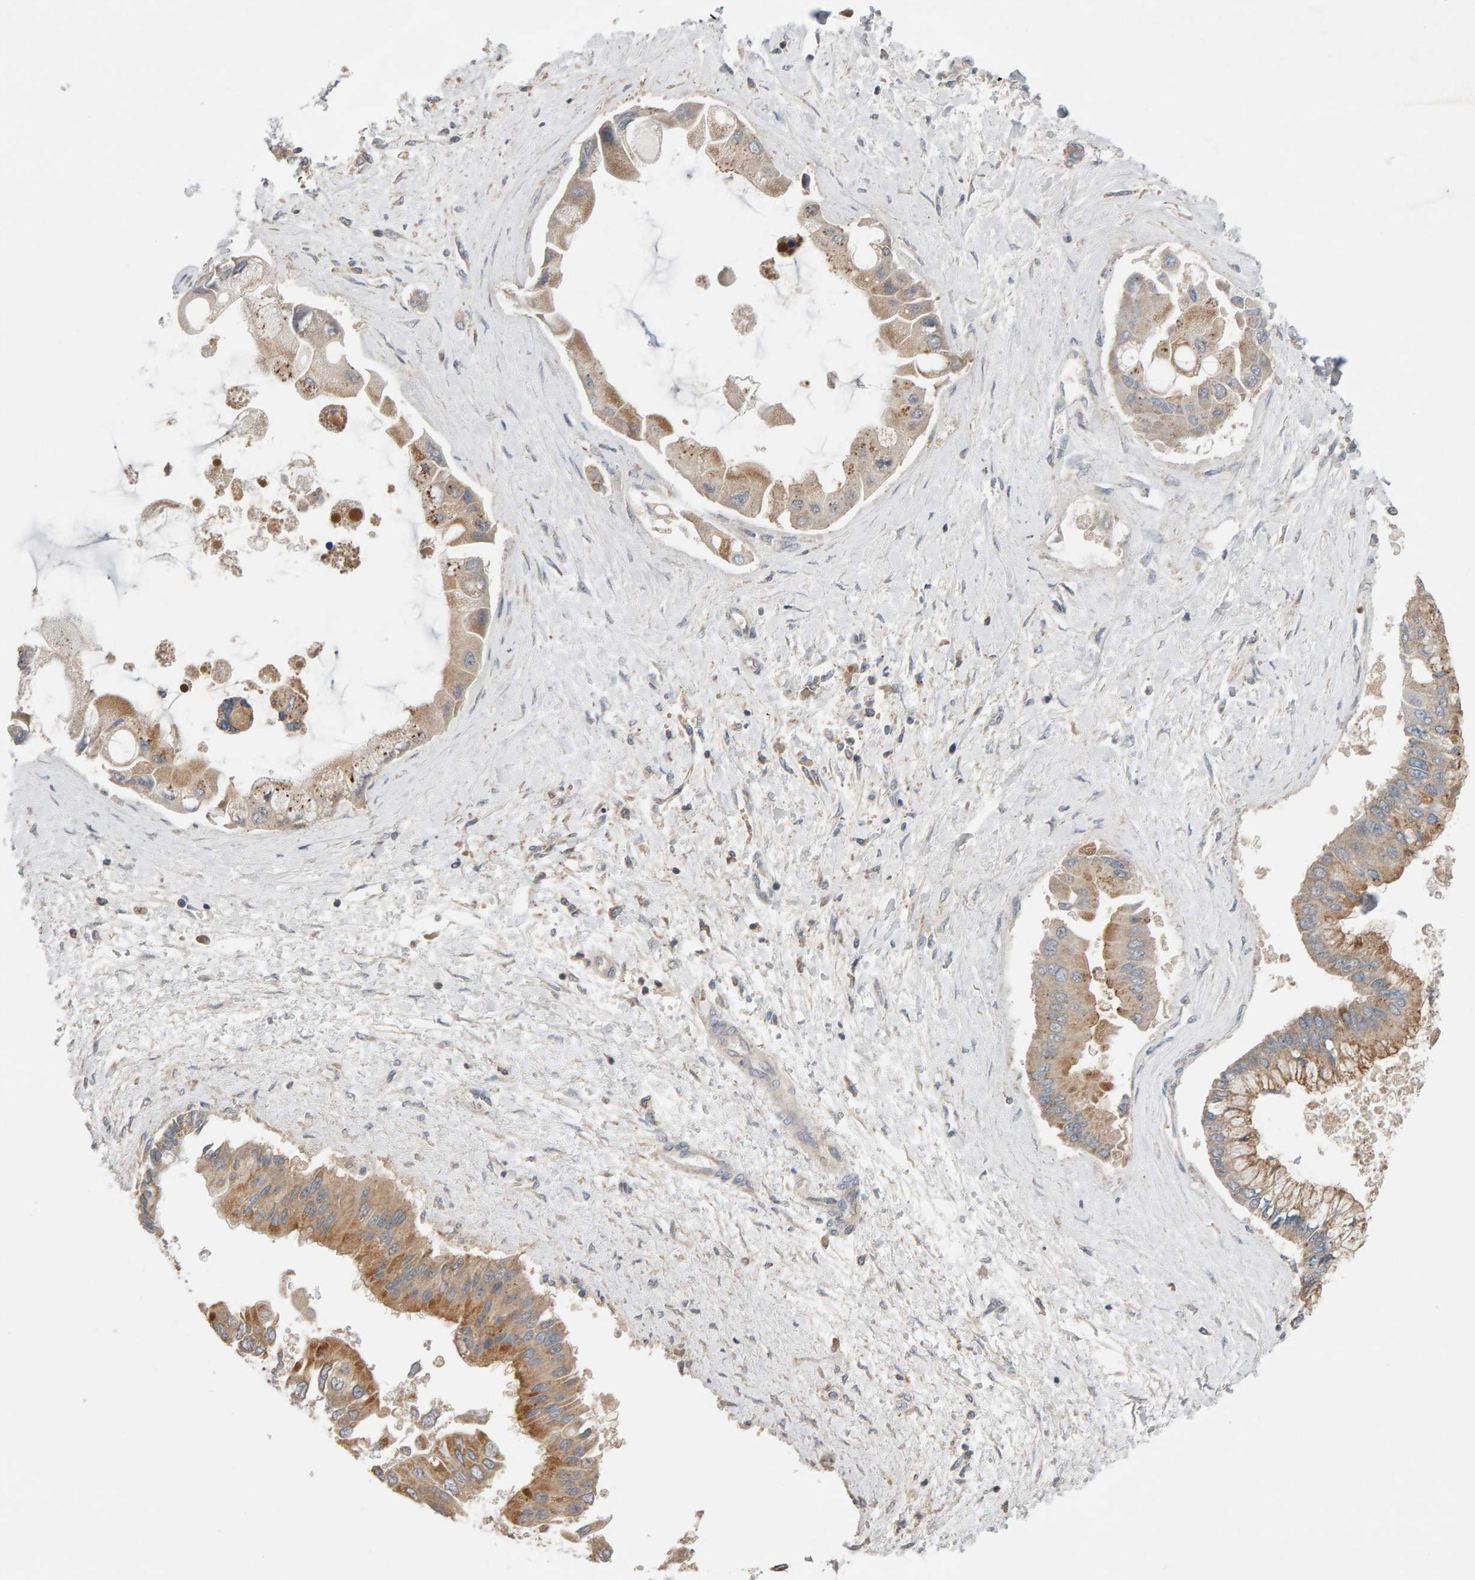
{"staining": {"intensity": "moderate", "quantity": "25%-75%", "location": "cytoplasmic/membranous"}, "tissue": "liver cancer", "cell_type": "Tumor cells", "image_type": "cancer", "snomed": [{"axis": "morphology", "description": "Cholangiocarcinoma"}, {"axis": "topography", "description": "Liver"}], "caption": "DAB (3,3'-diaminobenzidine) immunohistochemical staining of cholangiocarcinoma (liver) displays moderate cytoplasmic/membranous protein staining in about 25%-75% of tumor cells.", "gene": "DNAJC7", "patient": {"sex": "male", "age": 50}}